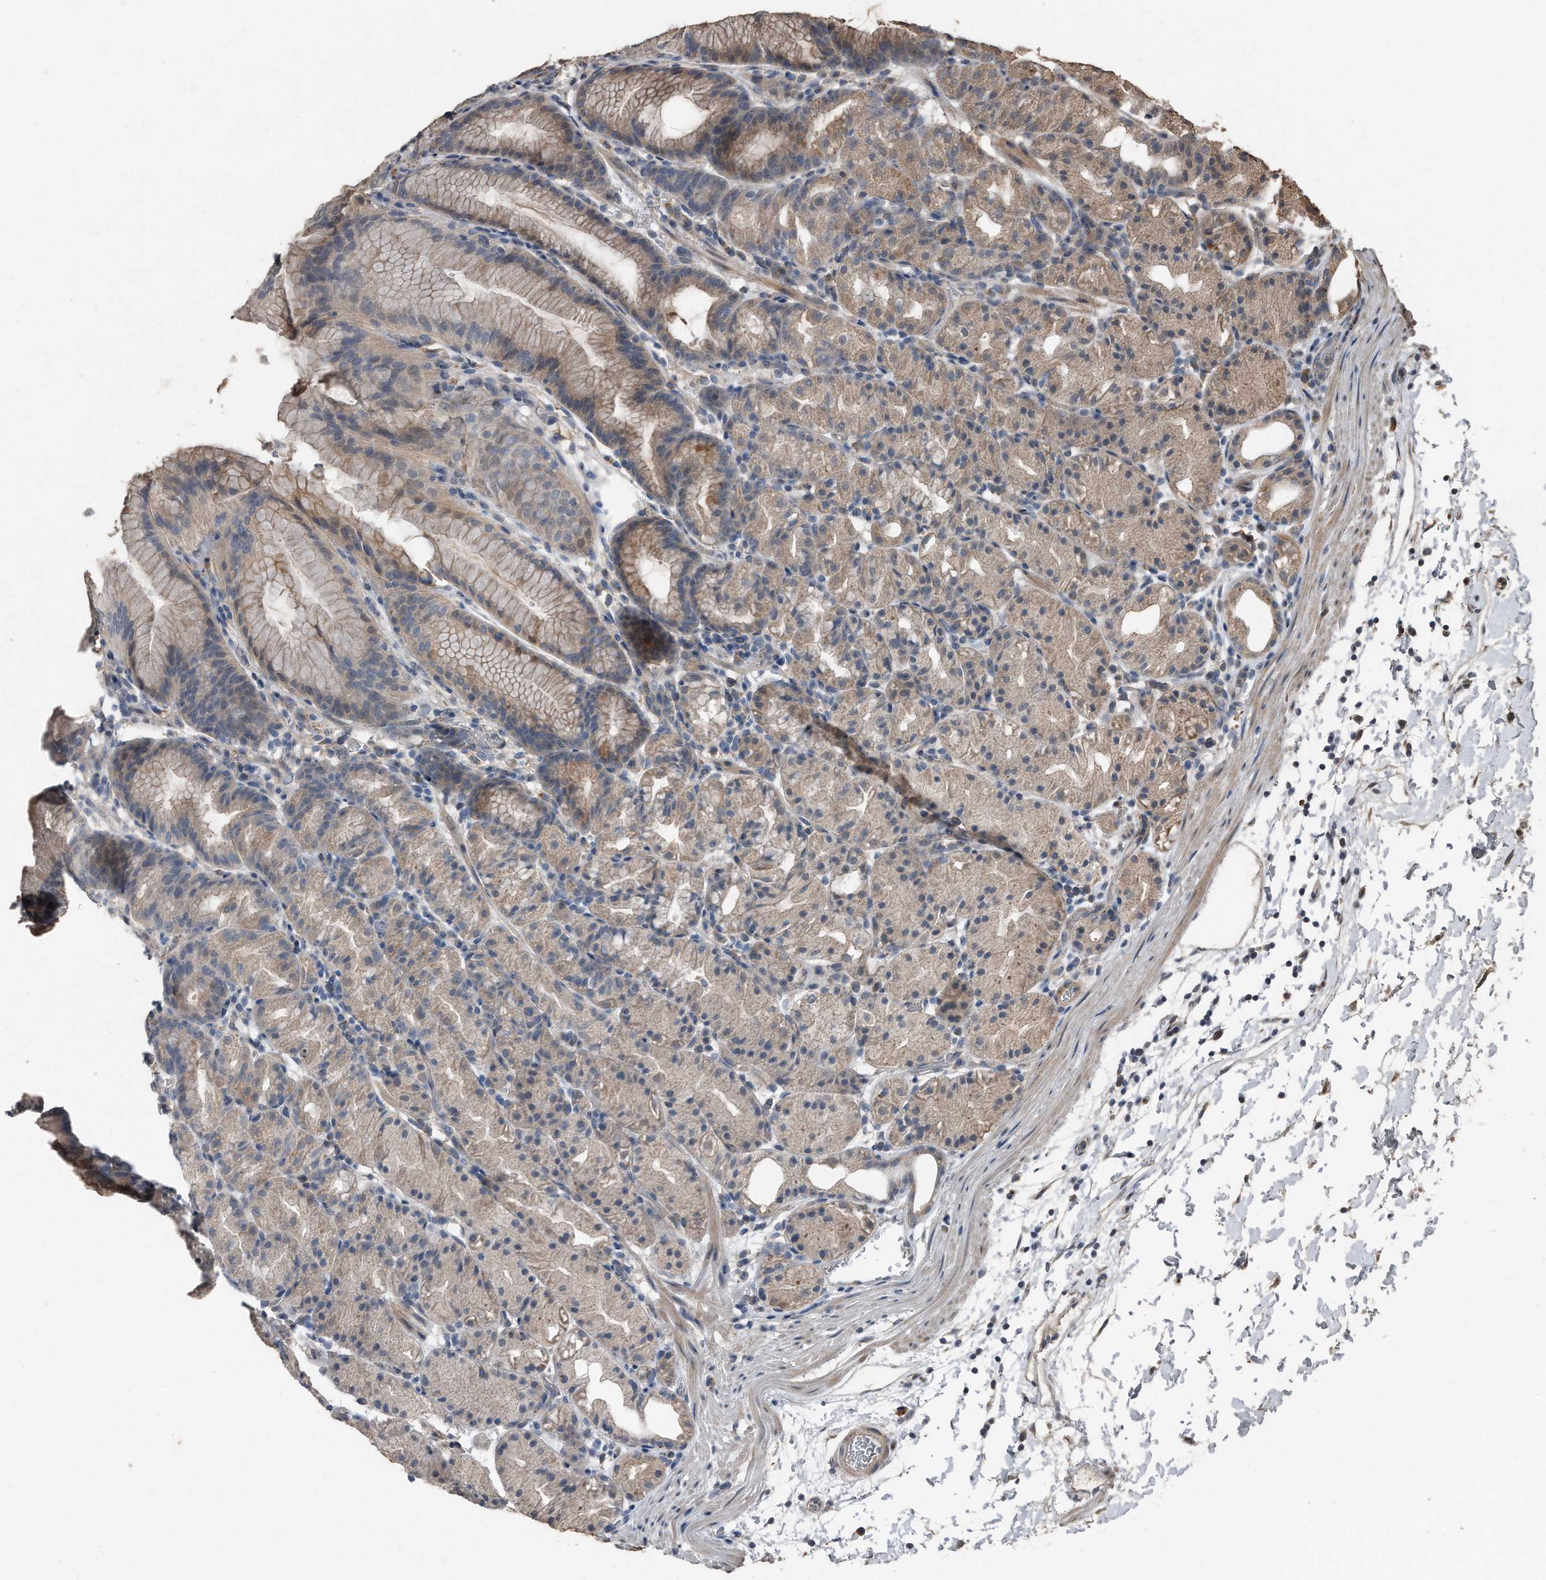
{"staining": {"intensity": "weak", "quantity": "25%-75%", "location": "cytoplasmic/membranous"}, "tissue": "stomach", "cell_type": "Glandular cells", "image_type": "normal", "snomed": [{"axis": "morphology", "description": "Normal tissue, NOS"}, {"axis": "topography", "description": "Stomach, upper"}], "caption": "Immunohistochemistry of benign stomach demonstrates low levels of weak cytoplasmic/membranous staining in approximately 25%-75% of glandular cells.", "gene": "ANKRD10", "patient": {"sex": "male", "age": 48}}